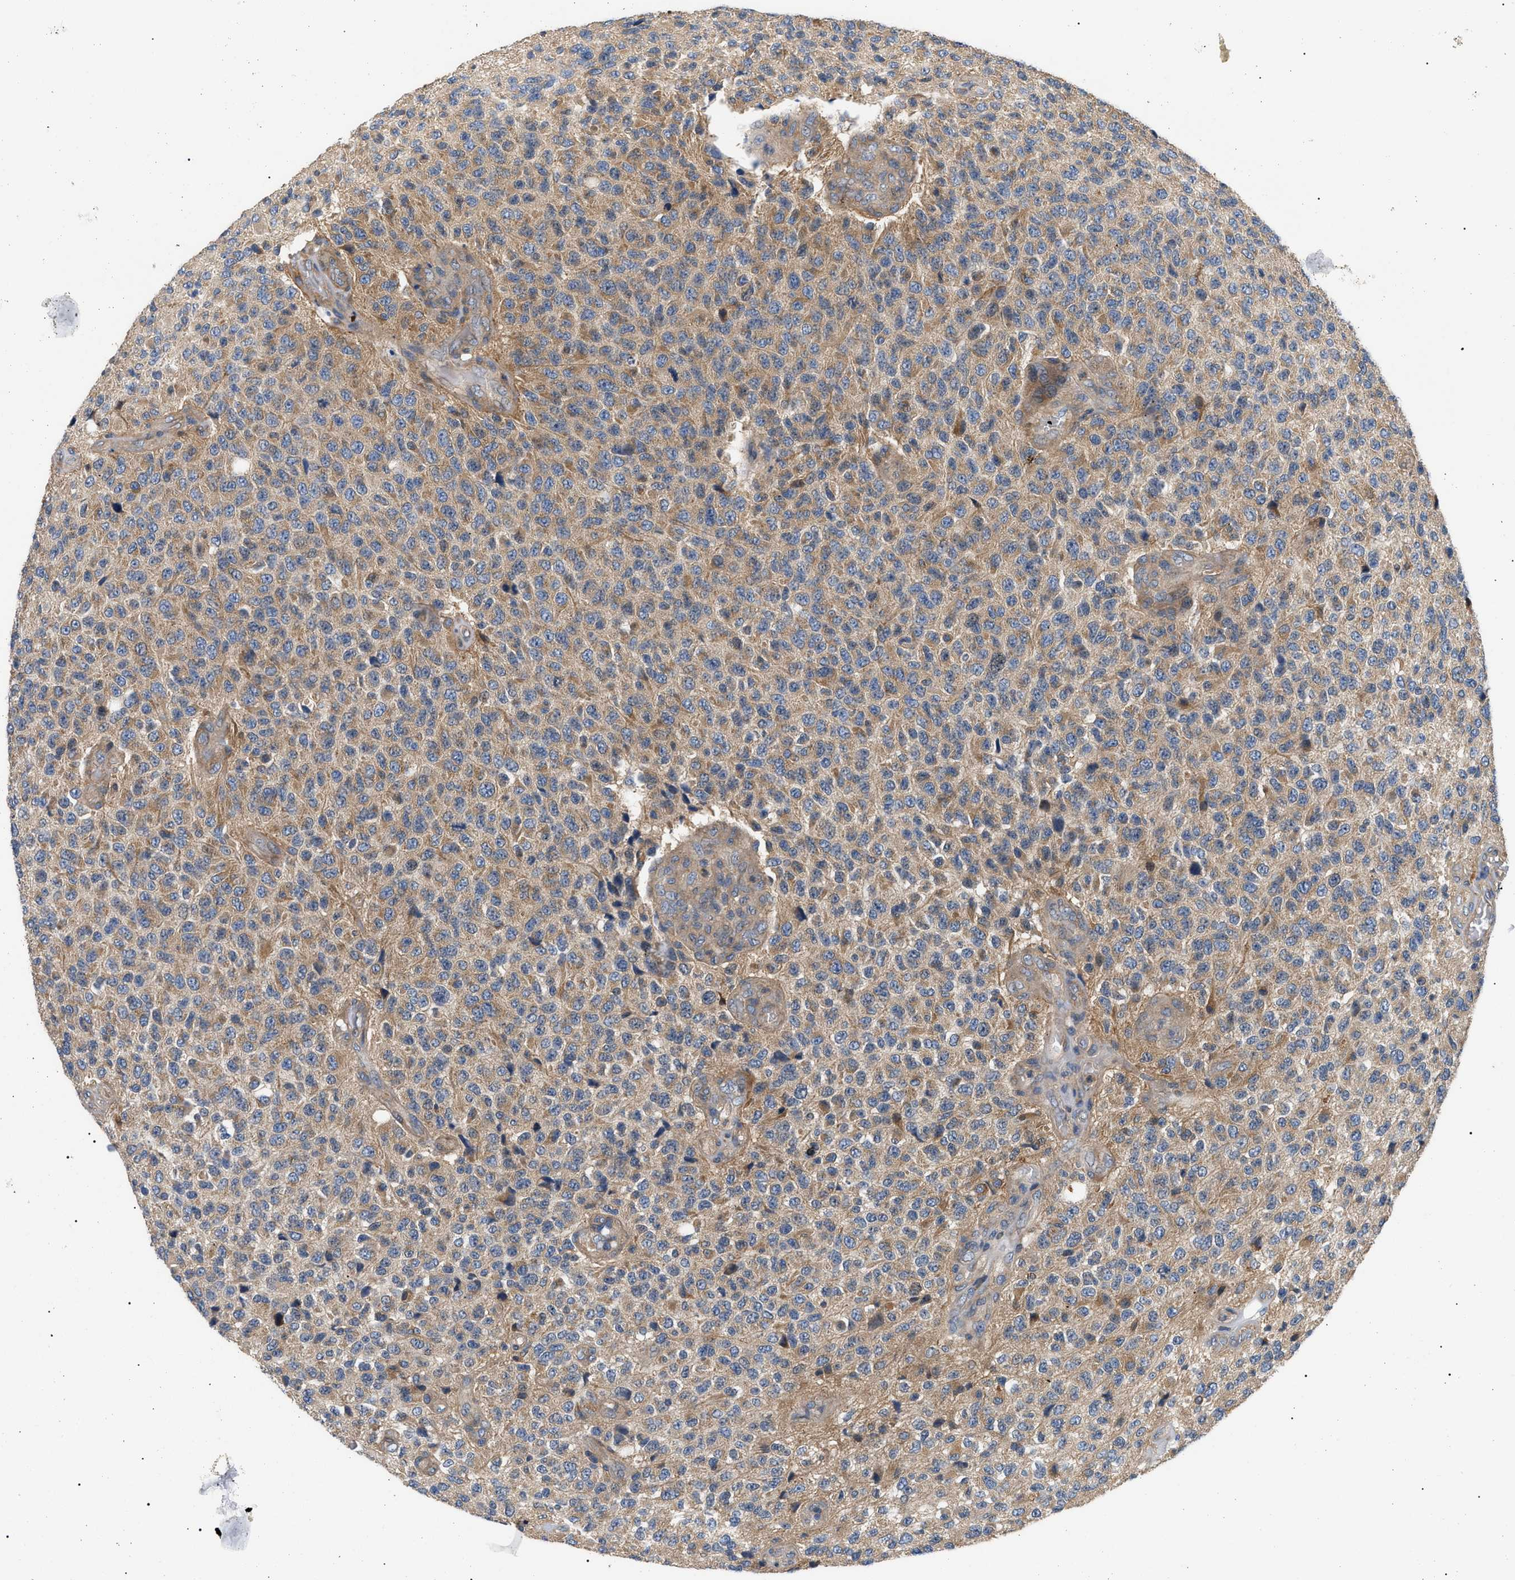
{"staining": {"intensity": "moderate", "quantity": ">75%", "location": "cytoplasmic/membranous"}, "tissue": "glioma", "cell_type": "Tumor cells", "image_type": "cancer", "snomed": [{"axis": "morphology", "description": "Glioma, malignant, High grade"}, {"axis": "topography", "description": "pancreas cauda"}], "caption": "A photomicrograph showing moderate cytoplasmic/membranous staining in about >75% of tumor cells in malignant high-grade glioma, as visualized by brown immunohistochemical staining.", "gene": "PPM1B", "patient": {"sex": "male", "age": 60}}